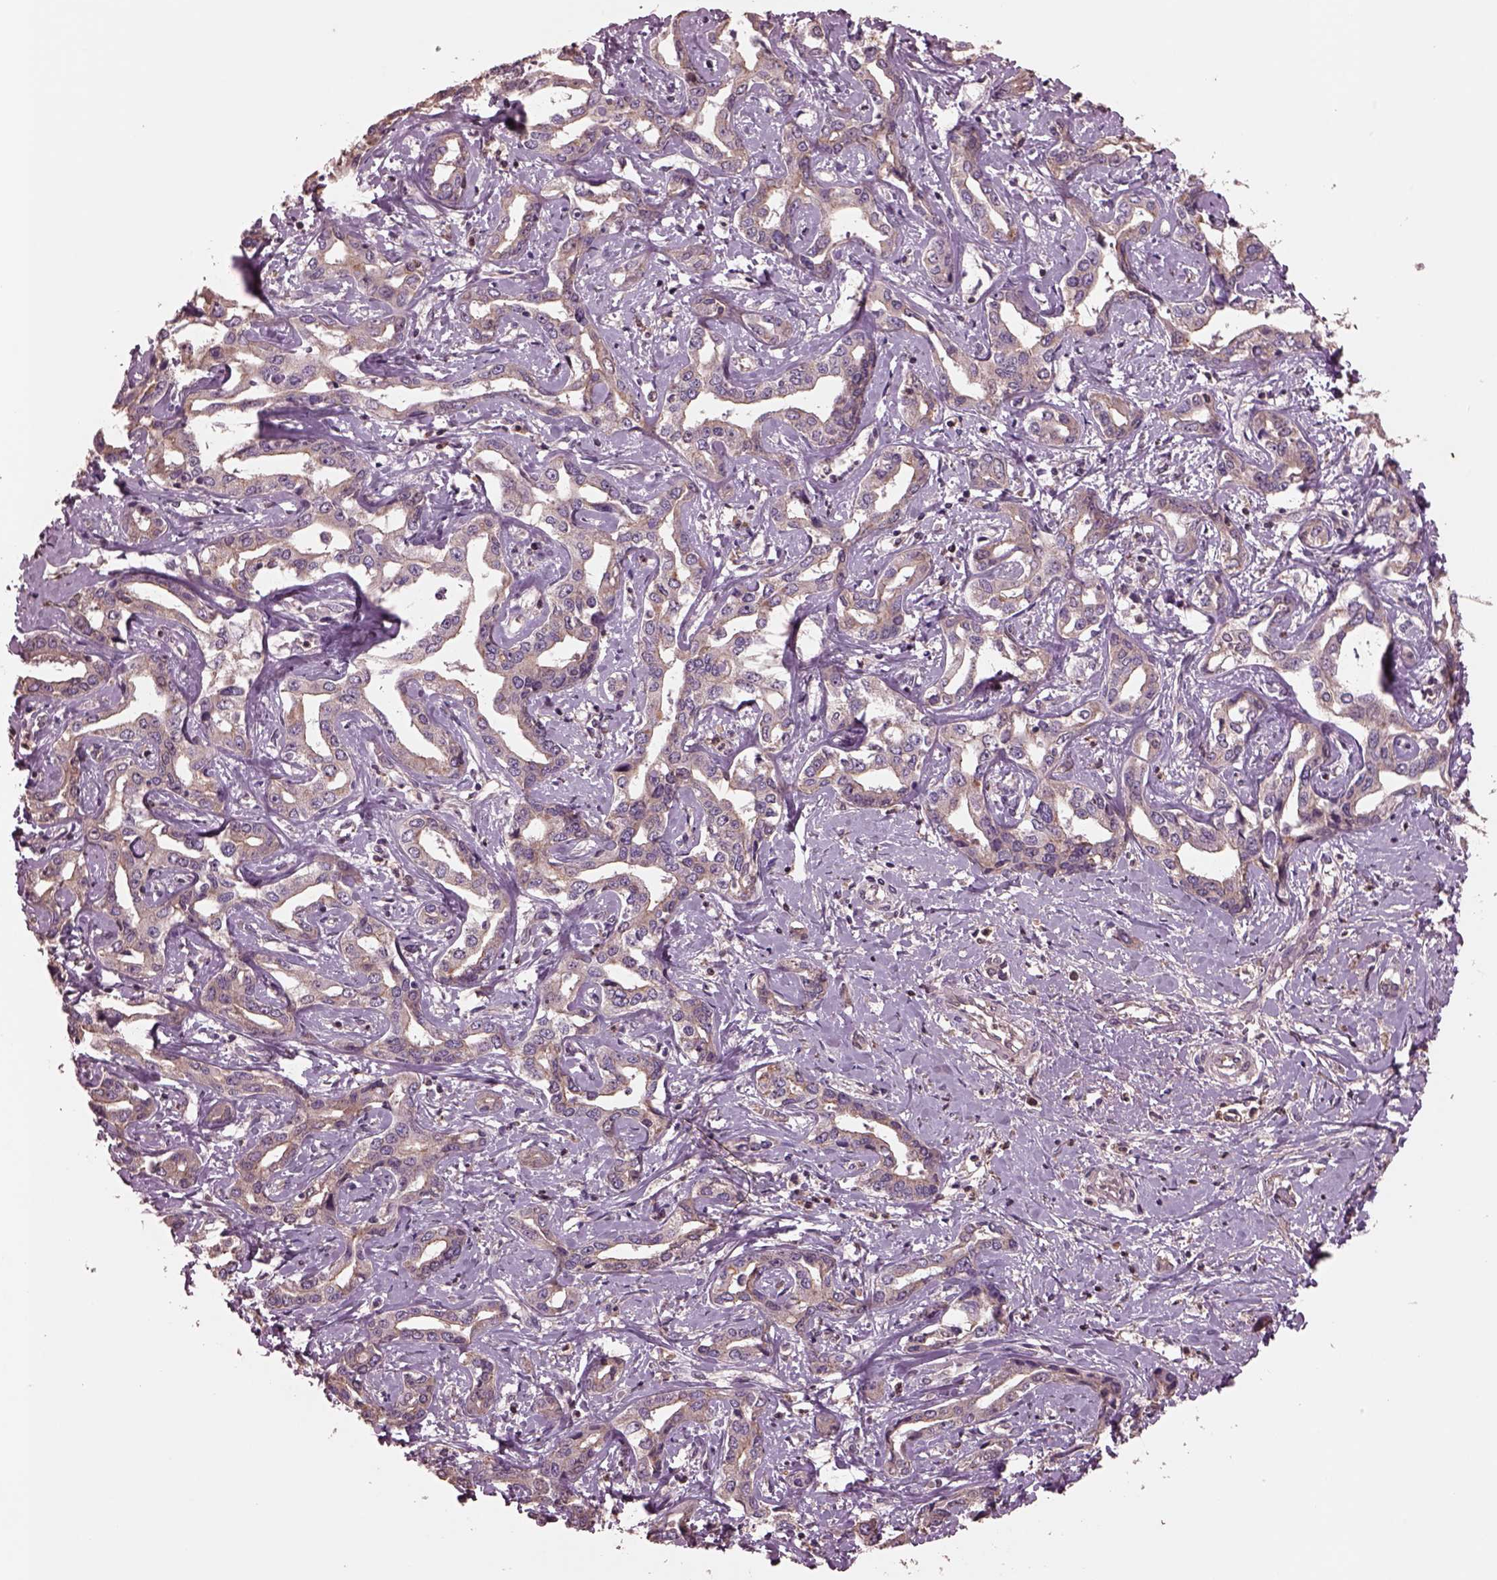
{"staining": {"intensity": "weak", "quantity": ">75%", "location": "cytoplasmic/membranous"}, "tissue": "liver cancer", "cell_type": "Tumor cells", "image_type": "cancer", "snomed": [{"axis": "morphology", "description": "Cholangiocarcinoma"}, {"axis": "topography", "description": "Liver"}], "caption": "A histopathology image showing weak cytoplasmic/membranous staining in about >75% of tumor cells in liver cancer, as visualized by brown immunohistochemical staining.", "gene": "PTX4", "patient": {"sex": "male", "age": 59}}